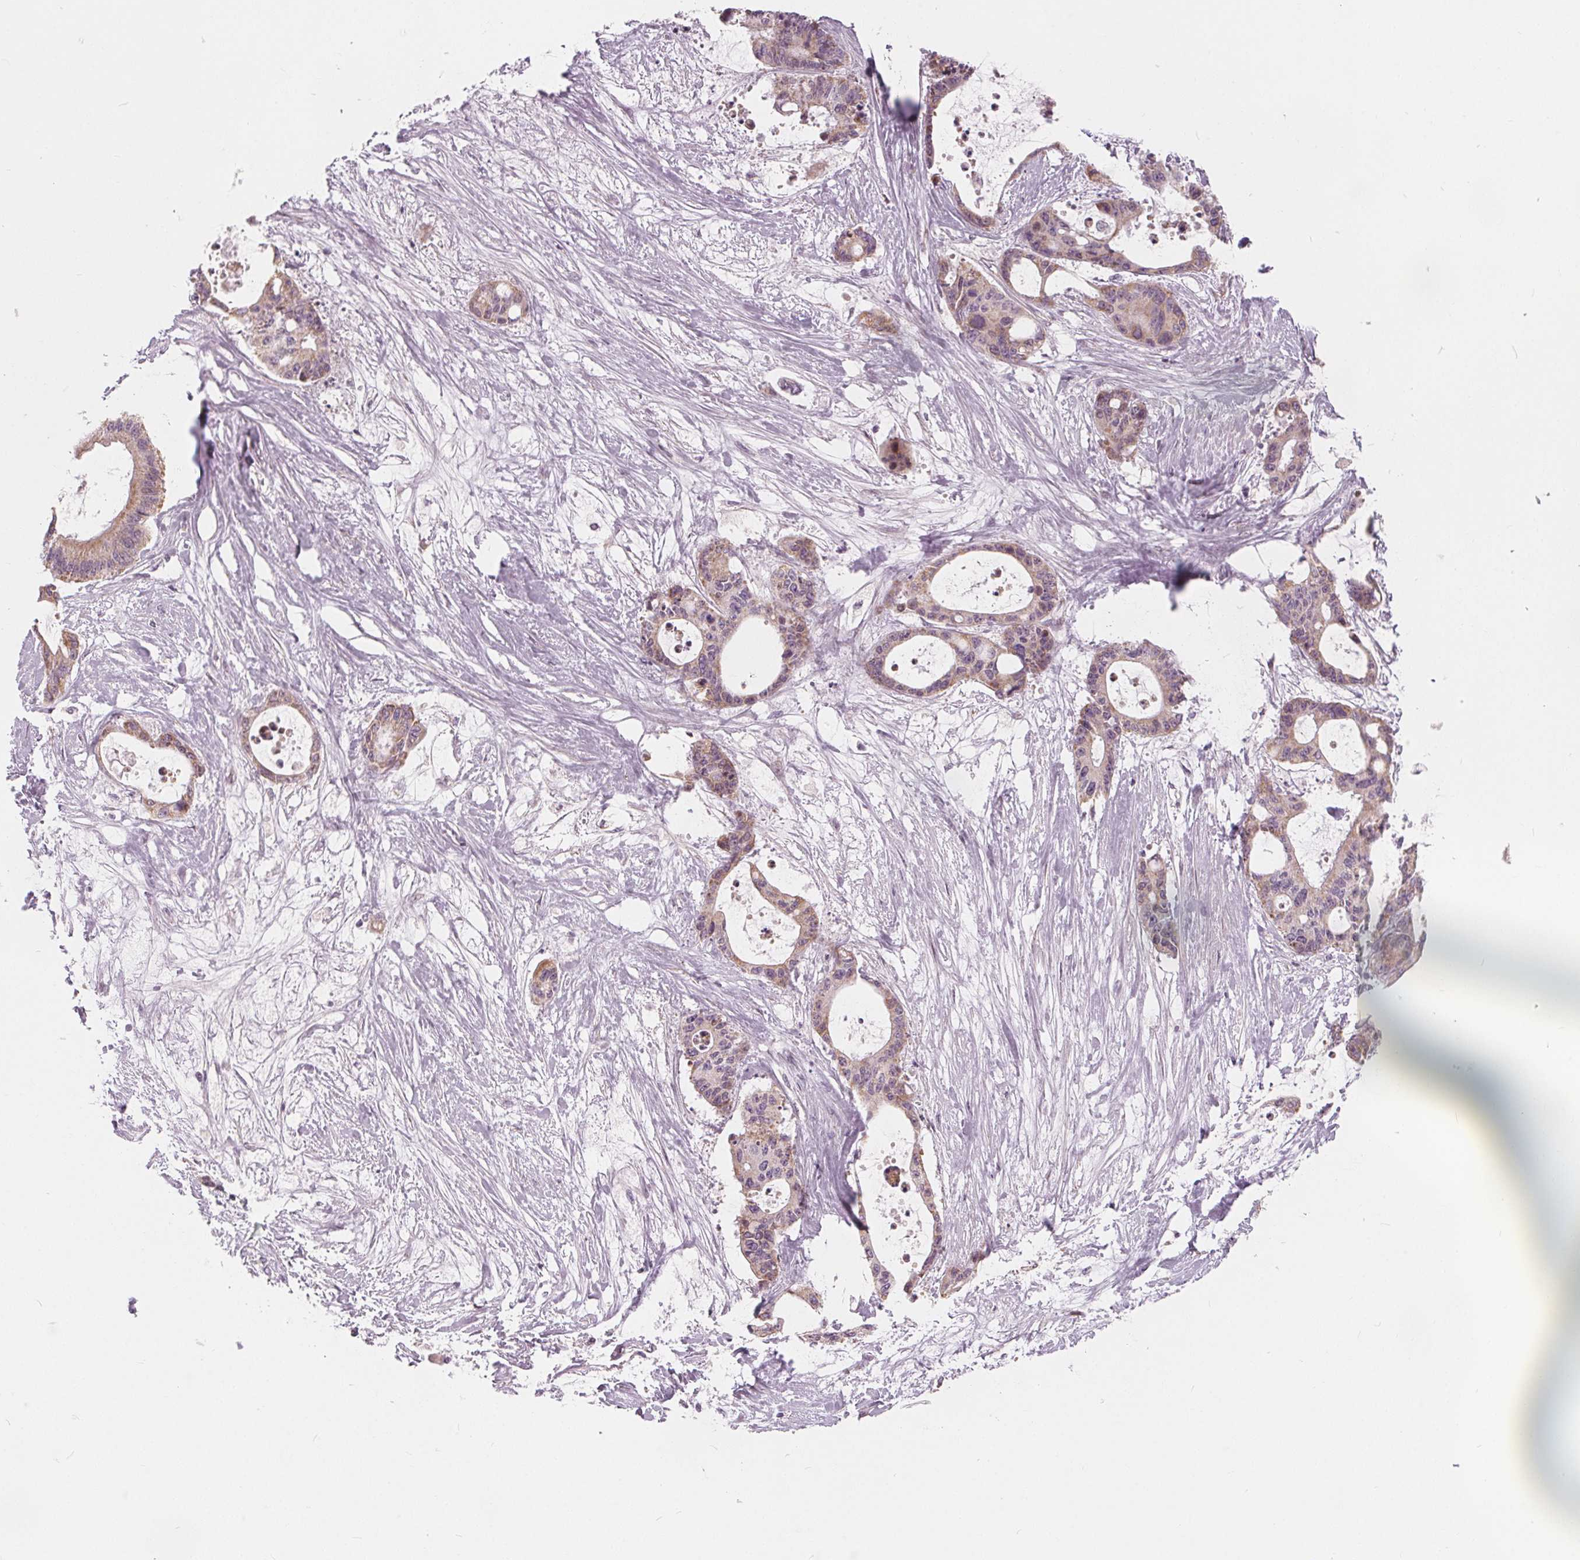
{"staining": {"intensity": "weak", "quantity": "25%-75%", "location": "cytoplasmic/membranous"}, "tissue": "liver cancer", "cell_type": "Tumor cells", "image_type": "cancer", "snomed": [{"axis": "morphology", "description": "Normal tissue, NOS"}, {"axis": "morphology", "description": "Cholangiocarcinoma"}, {"axis": "topography", "description": "Liver"}, {"axis": "topography", "description": "Peripheral nerve tissue"}], "caption": "Immunohistochemical staining of liver cancer demonstrates low levels of weak cytoplasmic/membranous protein staining in about 25%-75% of tumor cells.", "gene": "NUP210L", "patient": {"sex": "female", "age": 73}}